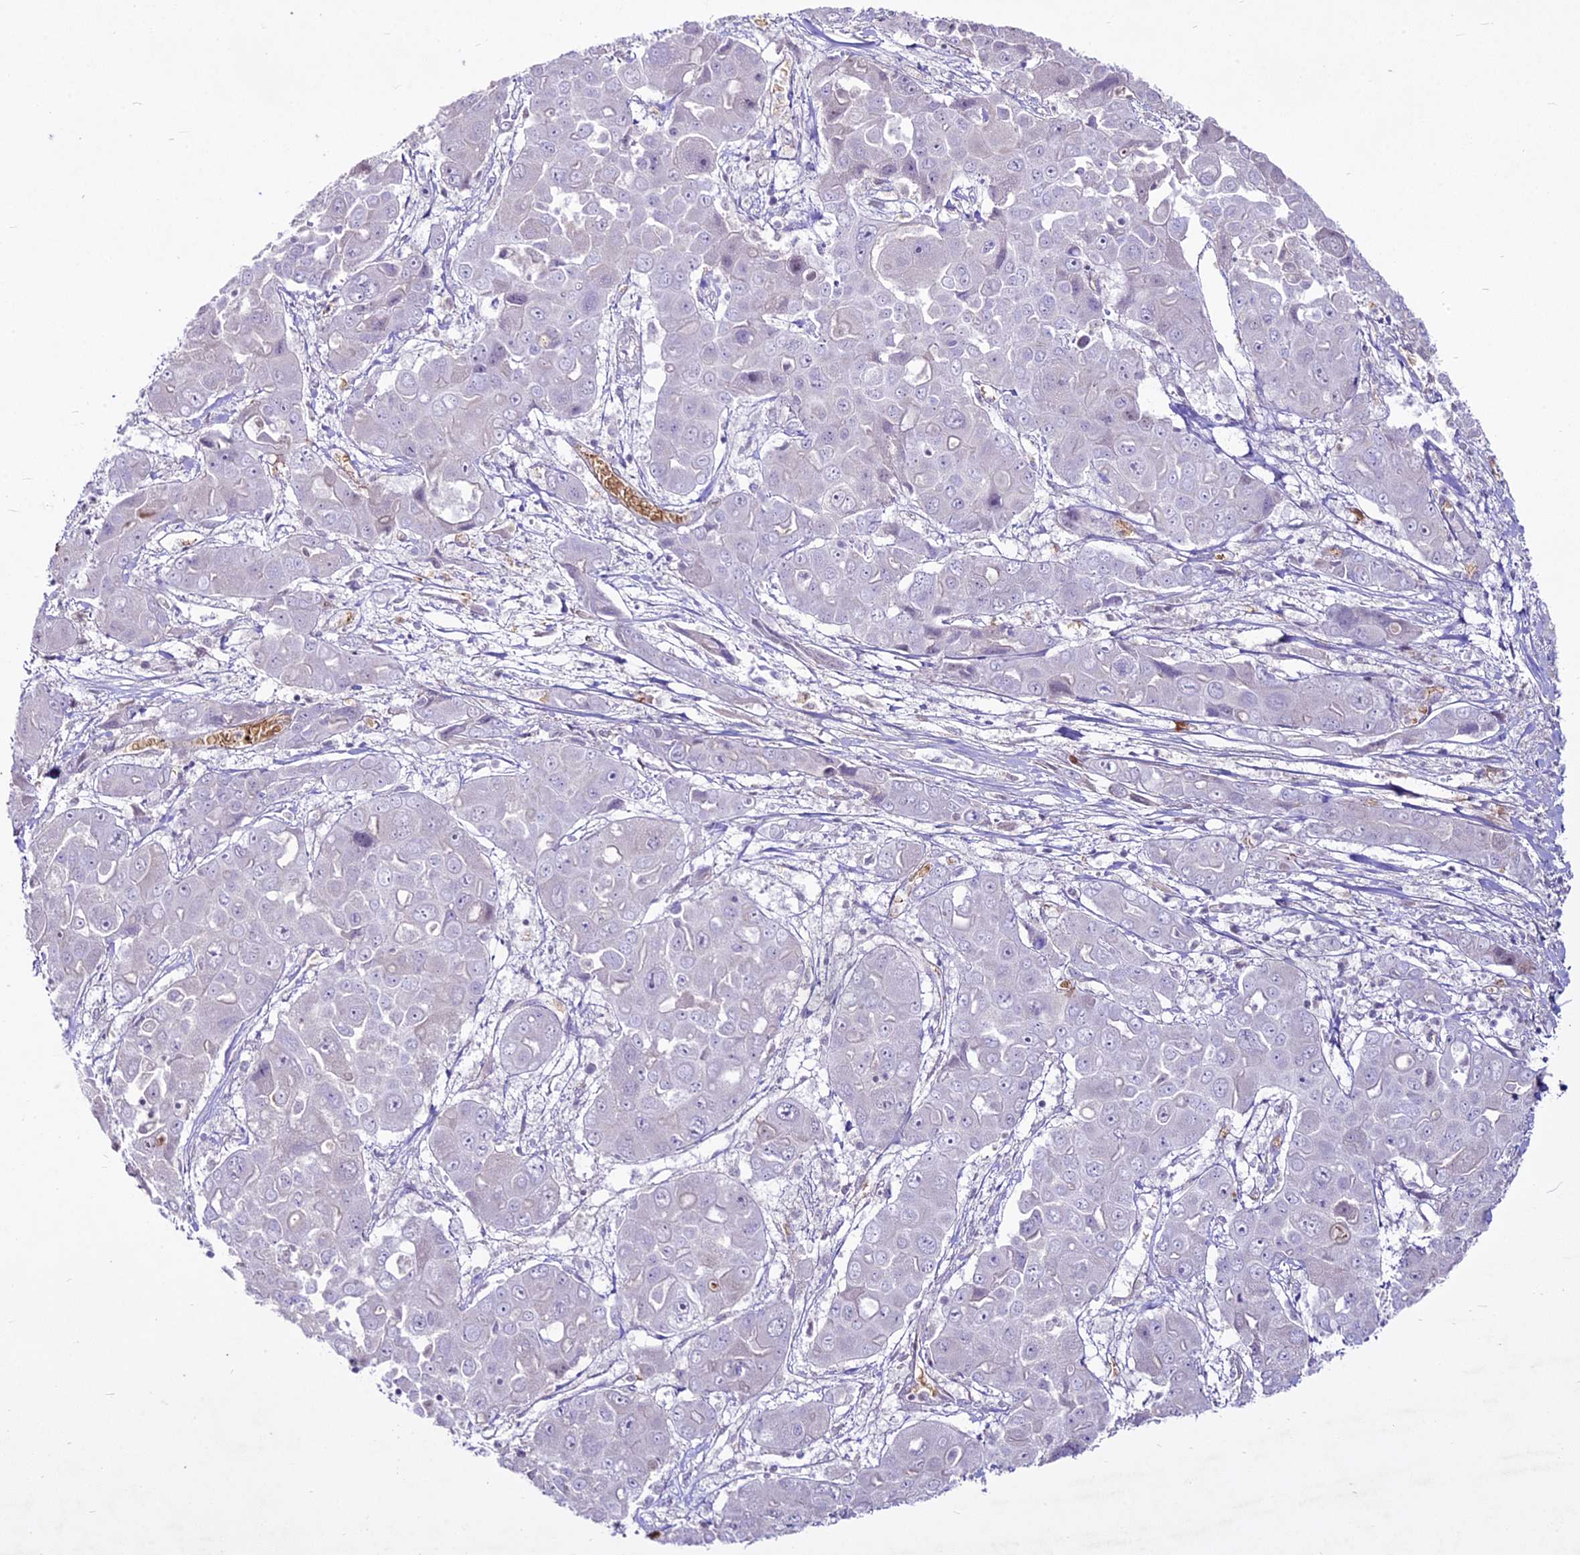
{"staining": {"intensity": "negative", "quantity": "none", "location": "none"}, "tissue": "liver cancer", "cell_type": "Tumor cells", "image_type": "cancer", "snomed": [{"axis": "morphology", "description": "Cholangiocarcinoma"}, {"axis": "topography", "description": "Liver"}], "caption": "Immunohistochemistry micrograph of human liver cancer stained for a protein (brown), which demonstrates no expression in tumor cells.", "gene": "SUSD3", "patient": {"sex": "male", "age": 67}}